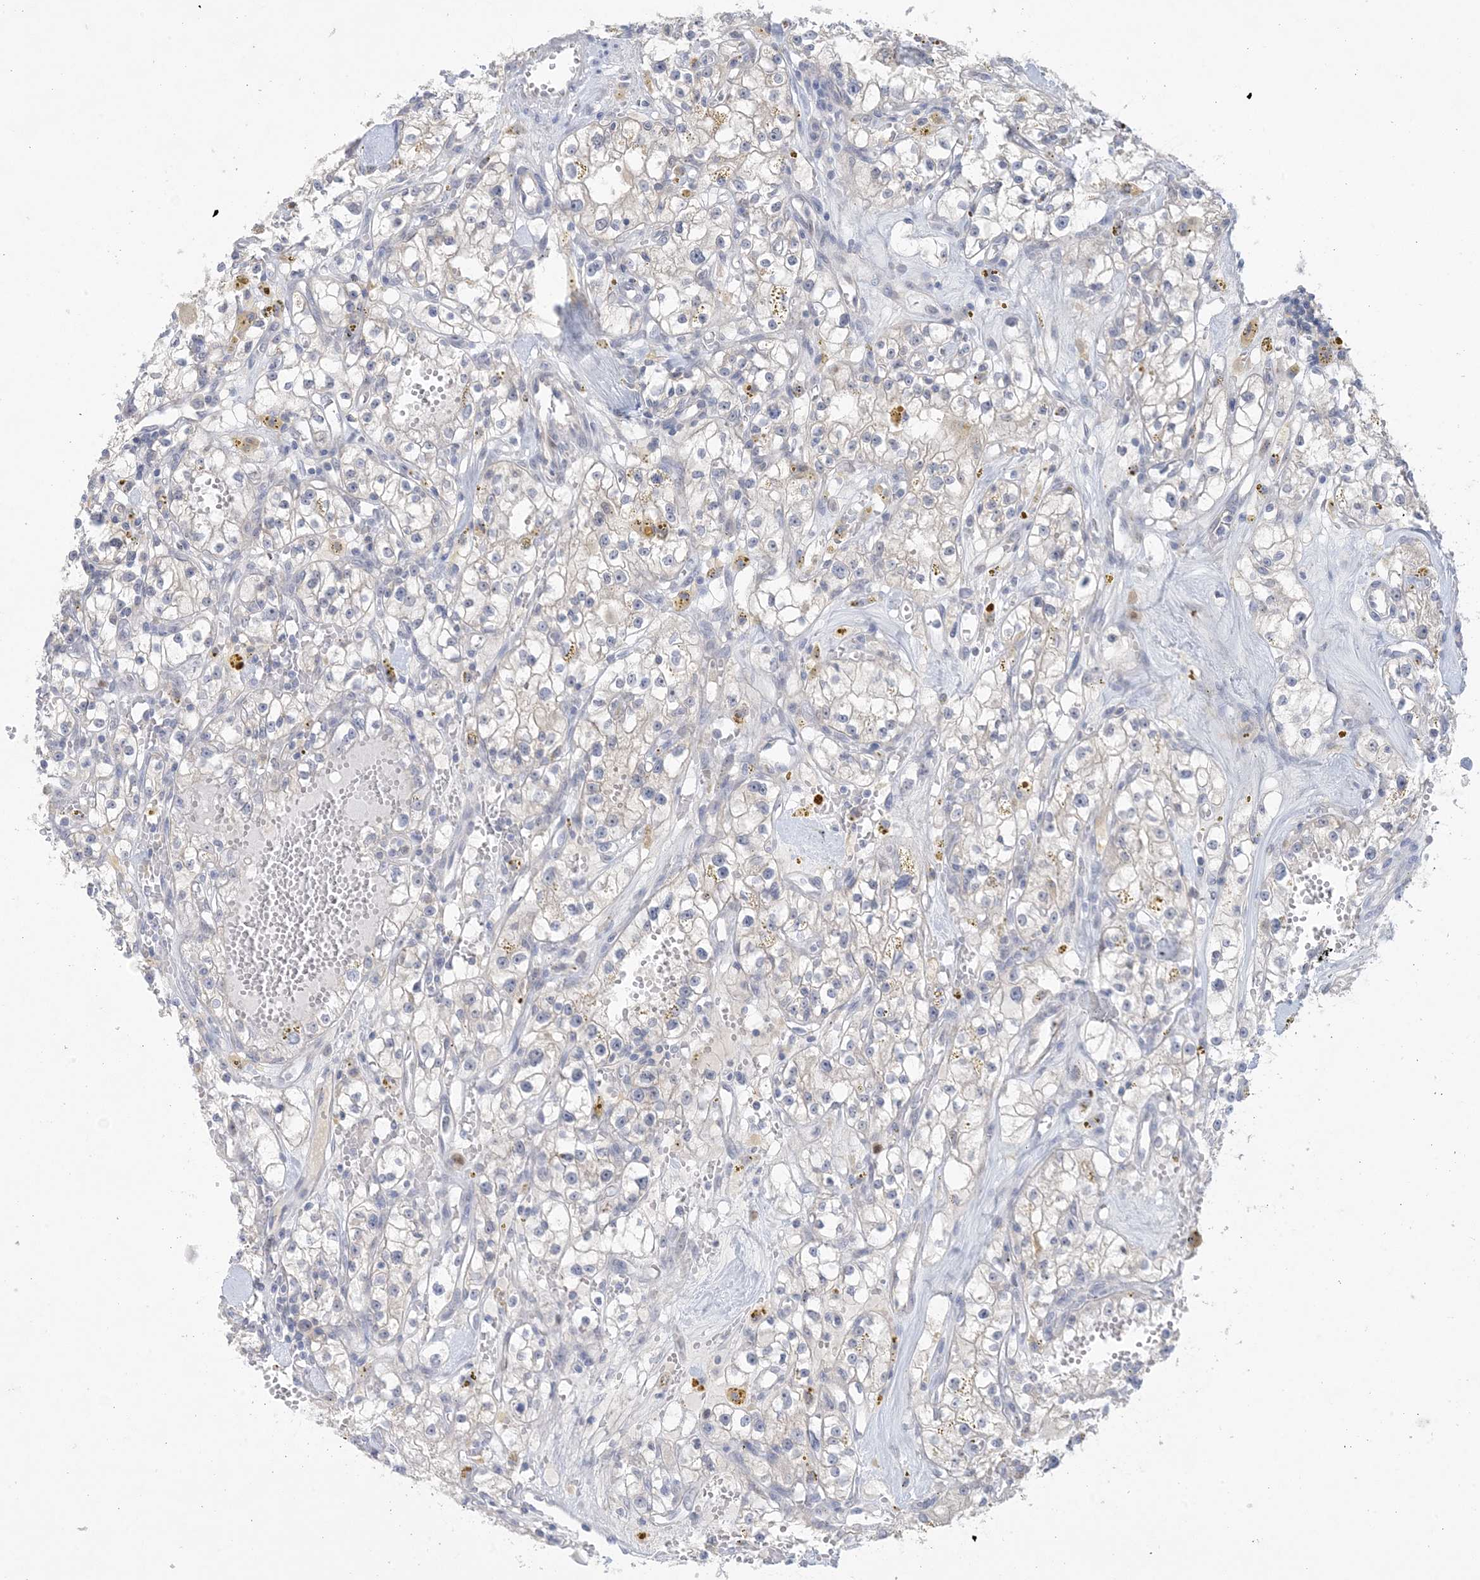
{"staining": {"intensity": "negative", "quantity": "none", "location": "none"}, "tissue": "renal cancer", "cell_type": "Tumor cells", "image_type": "cancer", "snomed": [{"axis": "morphology", "description": "Adenocarcinoma, NOS"}, {"axis": "topography", "description": "Kidney"}], "caption": "This is an immunohistochemistry (IHC) micrograph of renal cancer. There is no positivity in tumor cells.", "gene": "HMGCS1", "patient": {"sex": "male", "age": 56}}